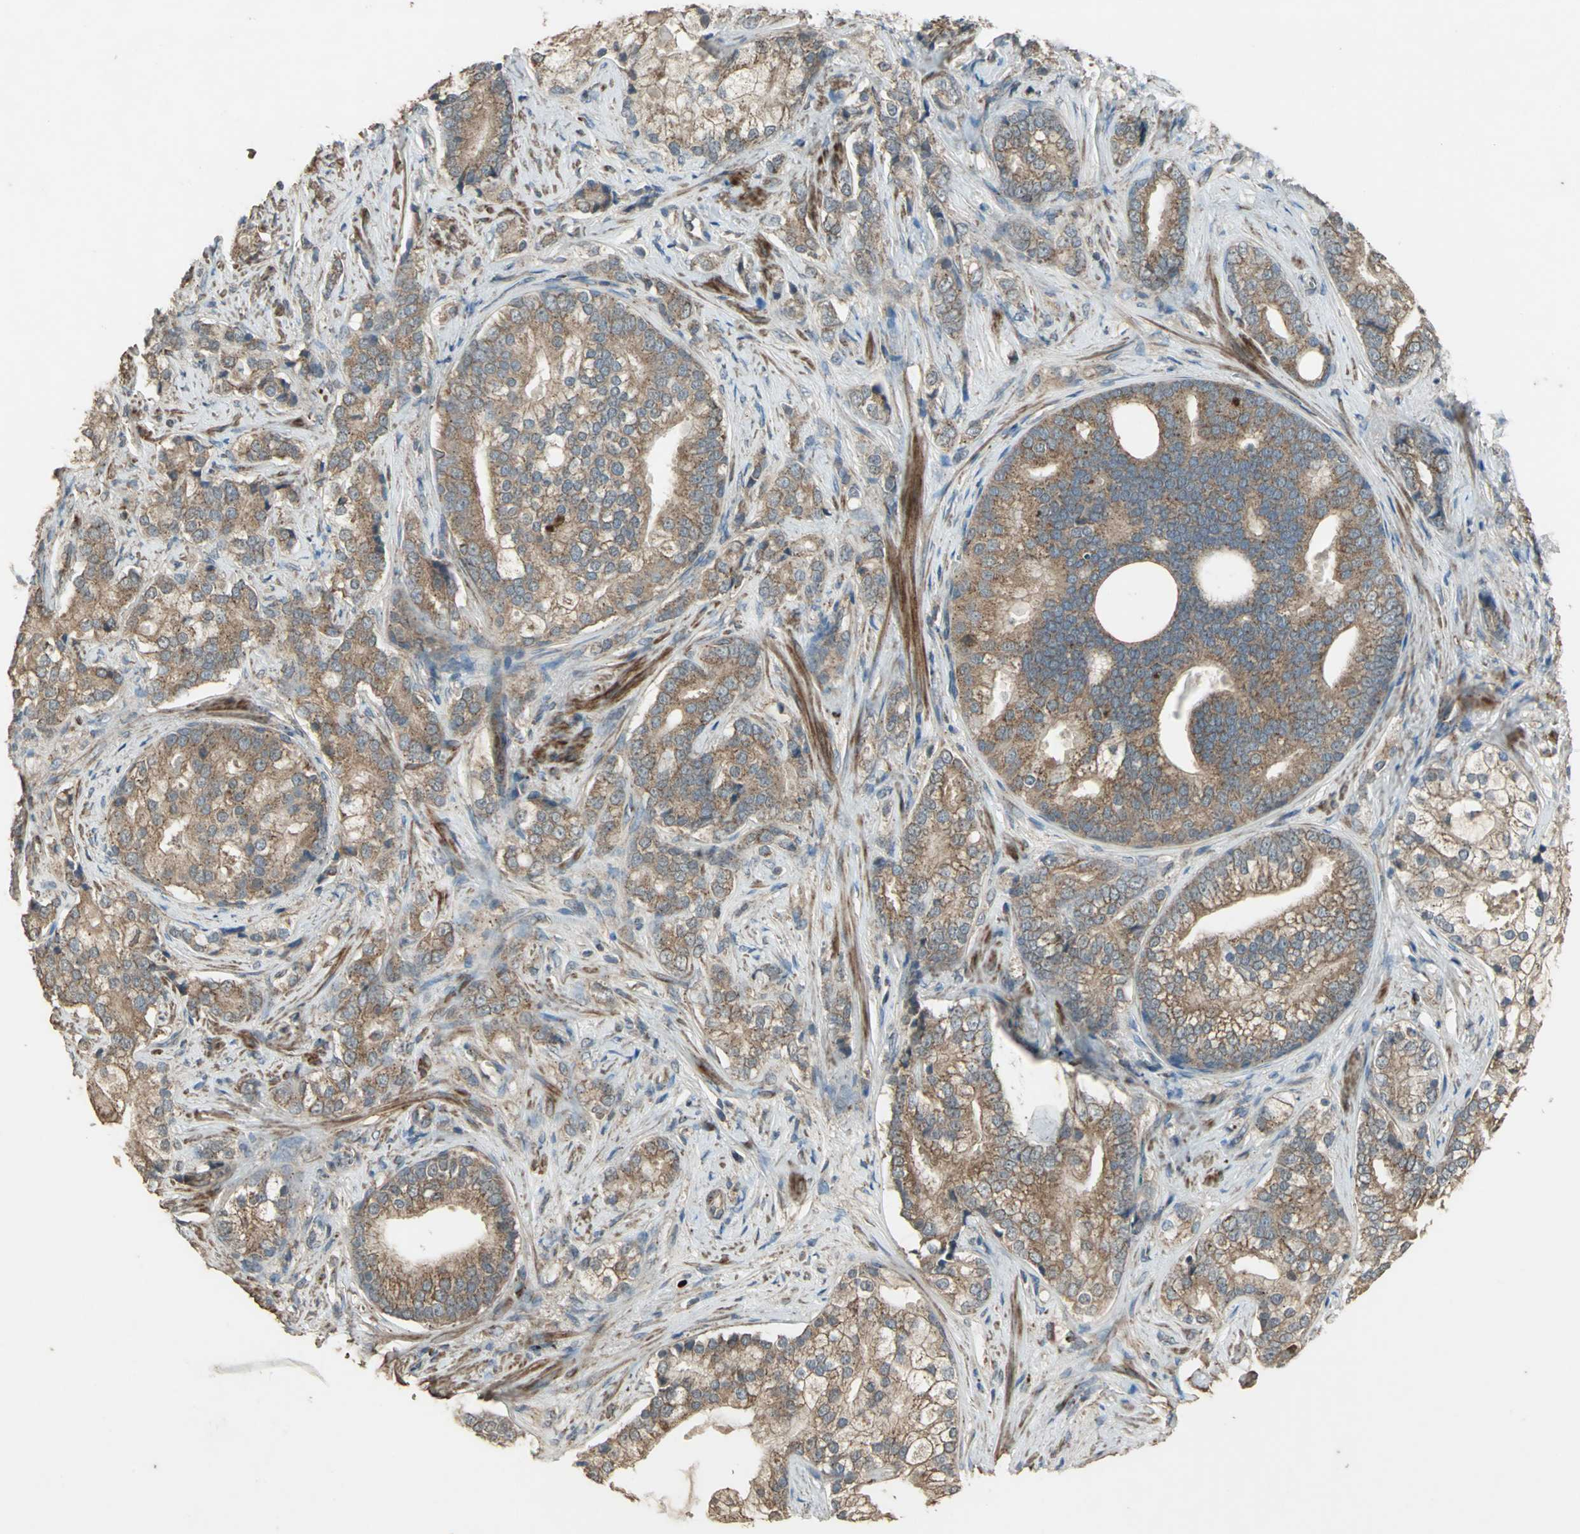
{"staining": {"intensity": "moderate", "quantity": ">75%", "location": "cytoplasmic/membranous"}, "tissue": "prostate cancer", "cell_type": "Tumor cells", "image_type": "cancer", "snomed": [{"axis": "morphology", "description": "Adenocarcinoma, Low grade"}, {"axis": "topography", "description": "Prostate"}], "caption": "Immunohistochemical staining of low-grade adenocarcinoma (prostate) reveals medium levels of moderate cytoplasmic/membranous staining in about >75% of tumor cells.", "gene": "POLRMT", "patient": {"sex": "male", "age": 58}}